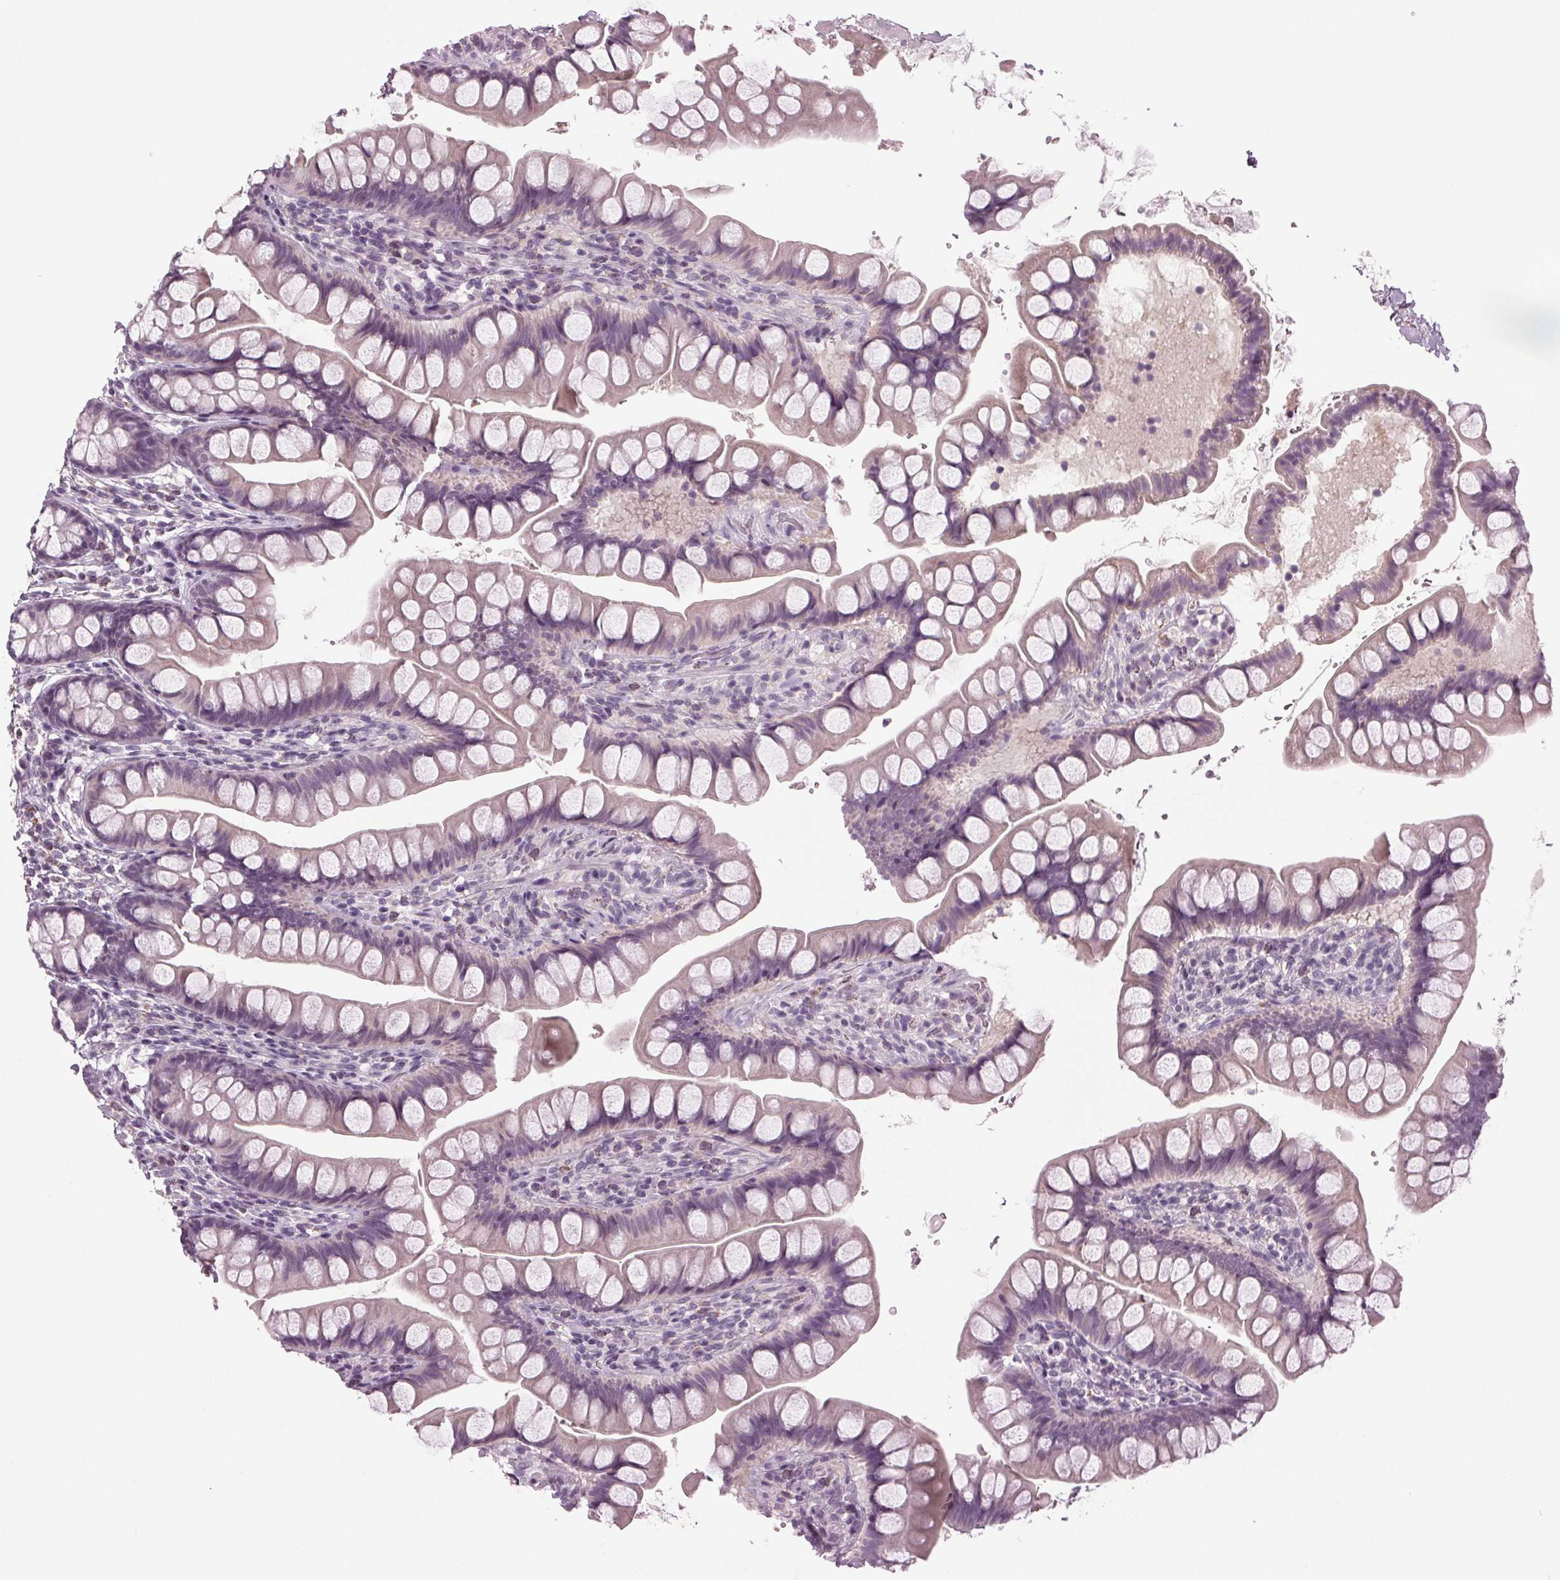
{"staining": {"intensity": "negative", "quantity": "none", "location": "none"}, "tissue": "small intestine", "cell_type": "Glandular cells", "image_type": "normal", "snomed": [{"axis": "morphology", "description": "Normal tissue, NOS"}, {"axis": "topography", "description": "Small intestine"}], "caption": "High power microscopy micrograph of an immunohistochemistry photomicrograph of unremarkable small intestine, revealing no significant staining in glandular cells.", "gene": "DNAH12", "patient": {"sex": "male", "age": 70}}